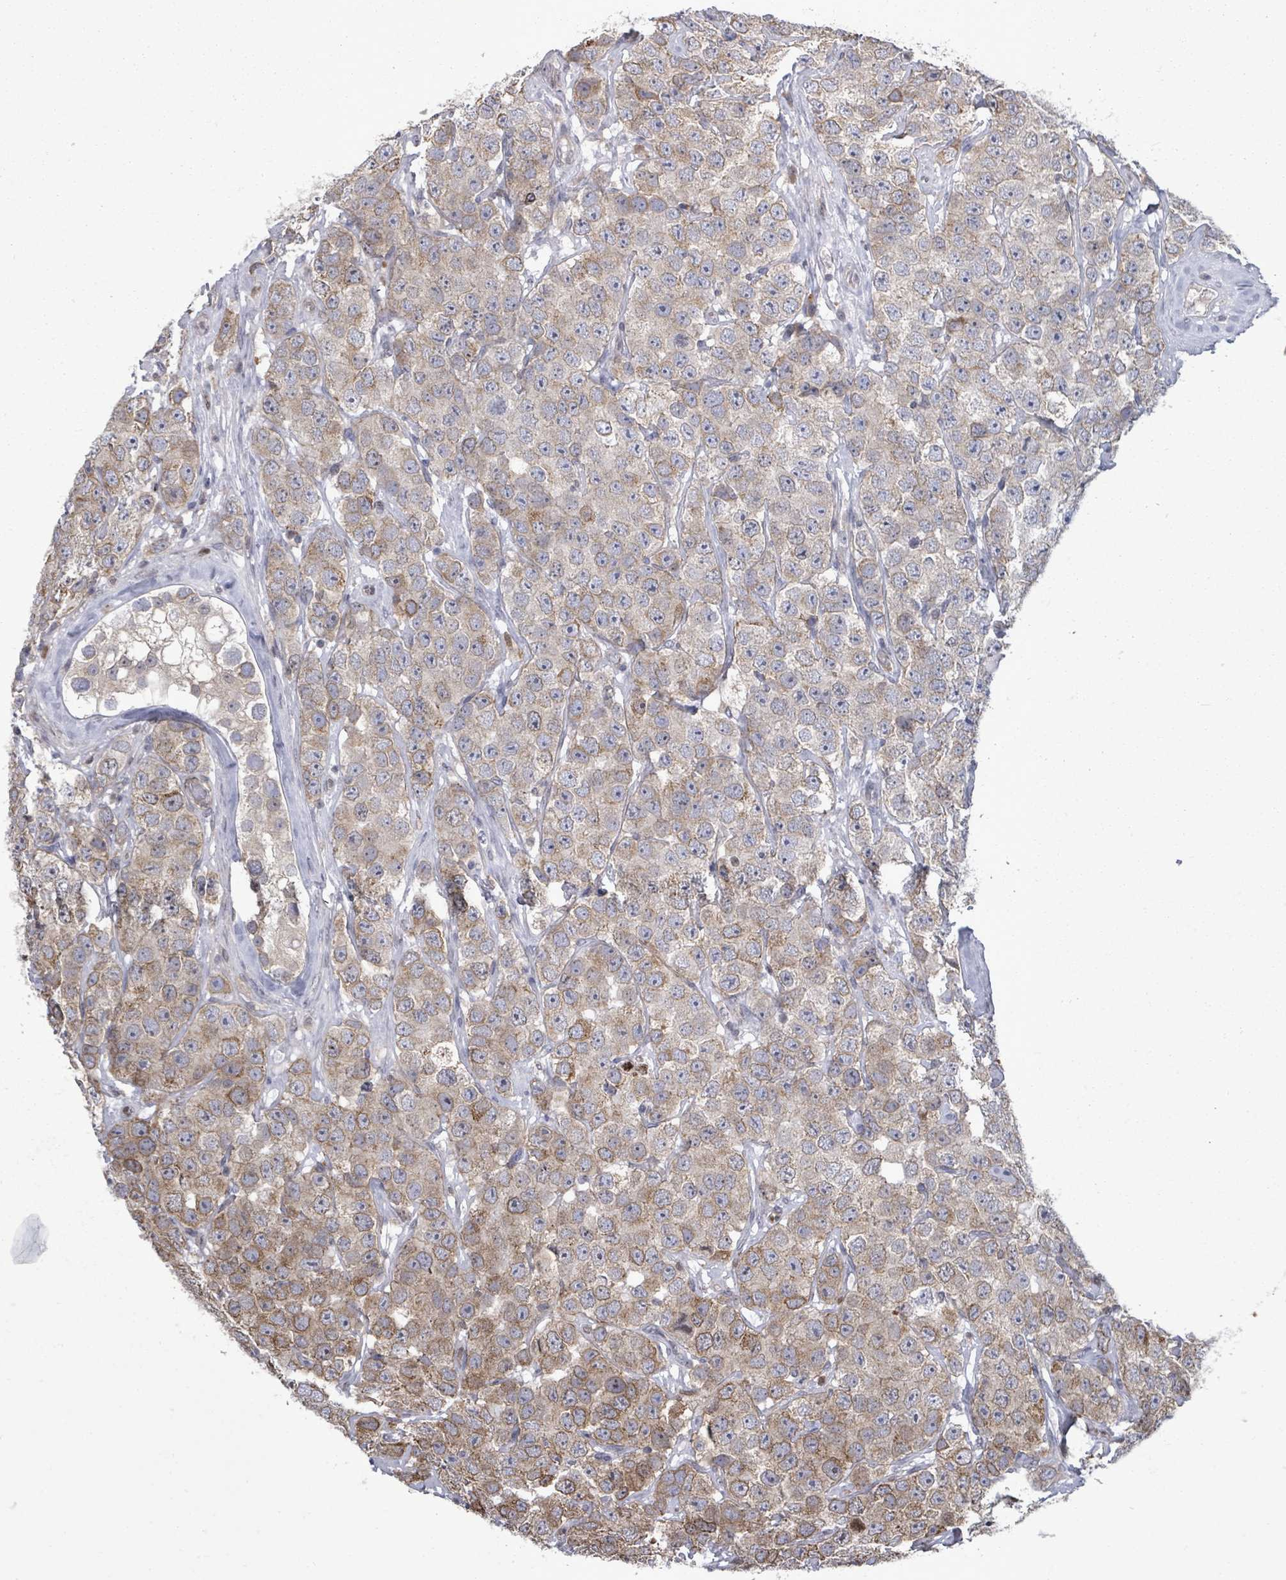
{"staining": {"intensity": "moderate", "quantity": ">75%", "location": "cytoplasmic/membranous"}, "tissue": "testis cancer", "cell_type": "Tumor cells", "image_type": "cancer", "snomed": [{"axis": "morphology", "description": "Seminoma, NOS"}, {"axis": "topography", "description": "Testis"}], "caption": "Immunohistochemical staining of seminoma (testis) reveals medium levels of moderate cytoplasmic/membranous protein expression in about >75% of tumor cells.", "gene": "PAPSS1", "patient": {"sex": "male", "age": 28}}